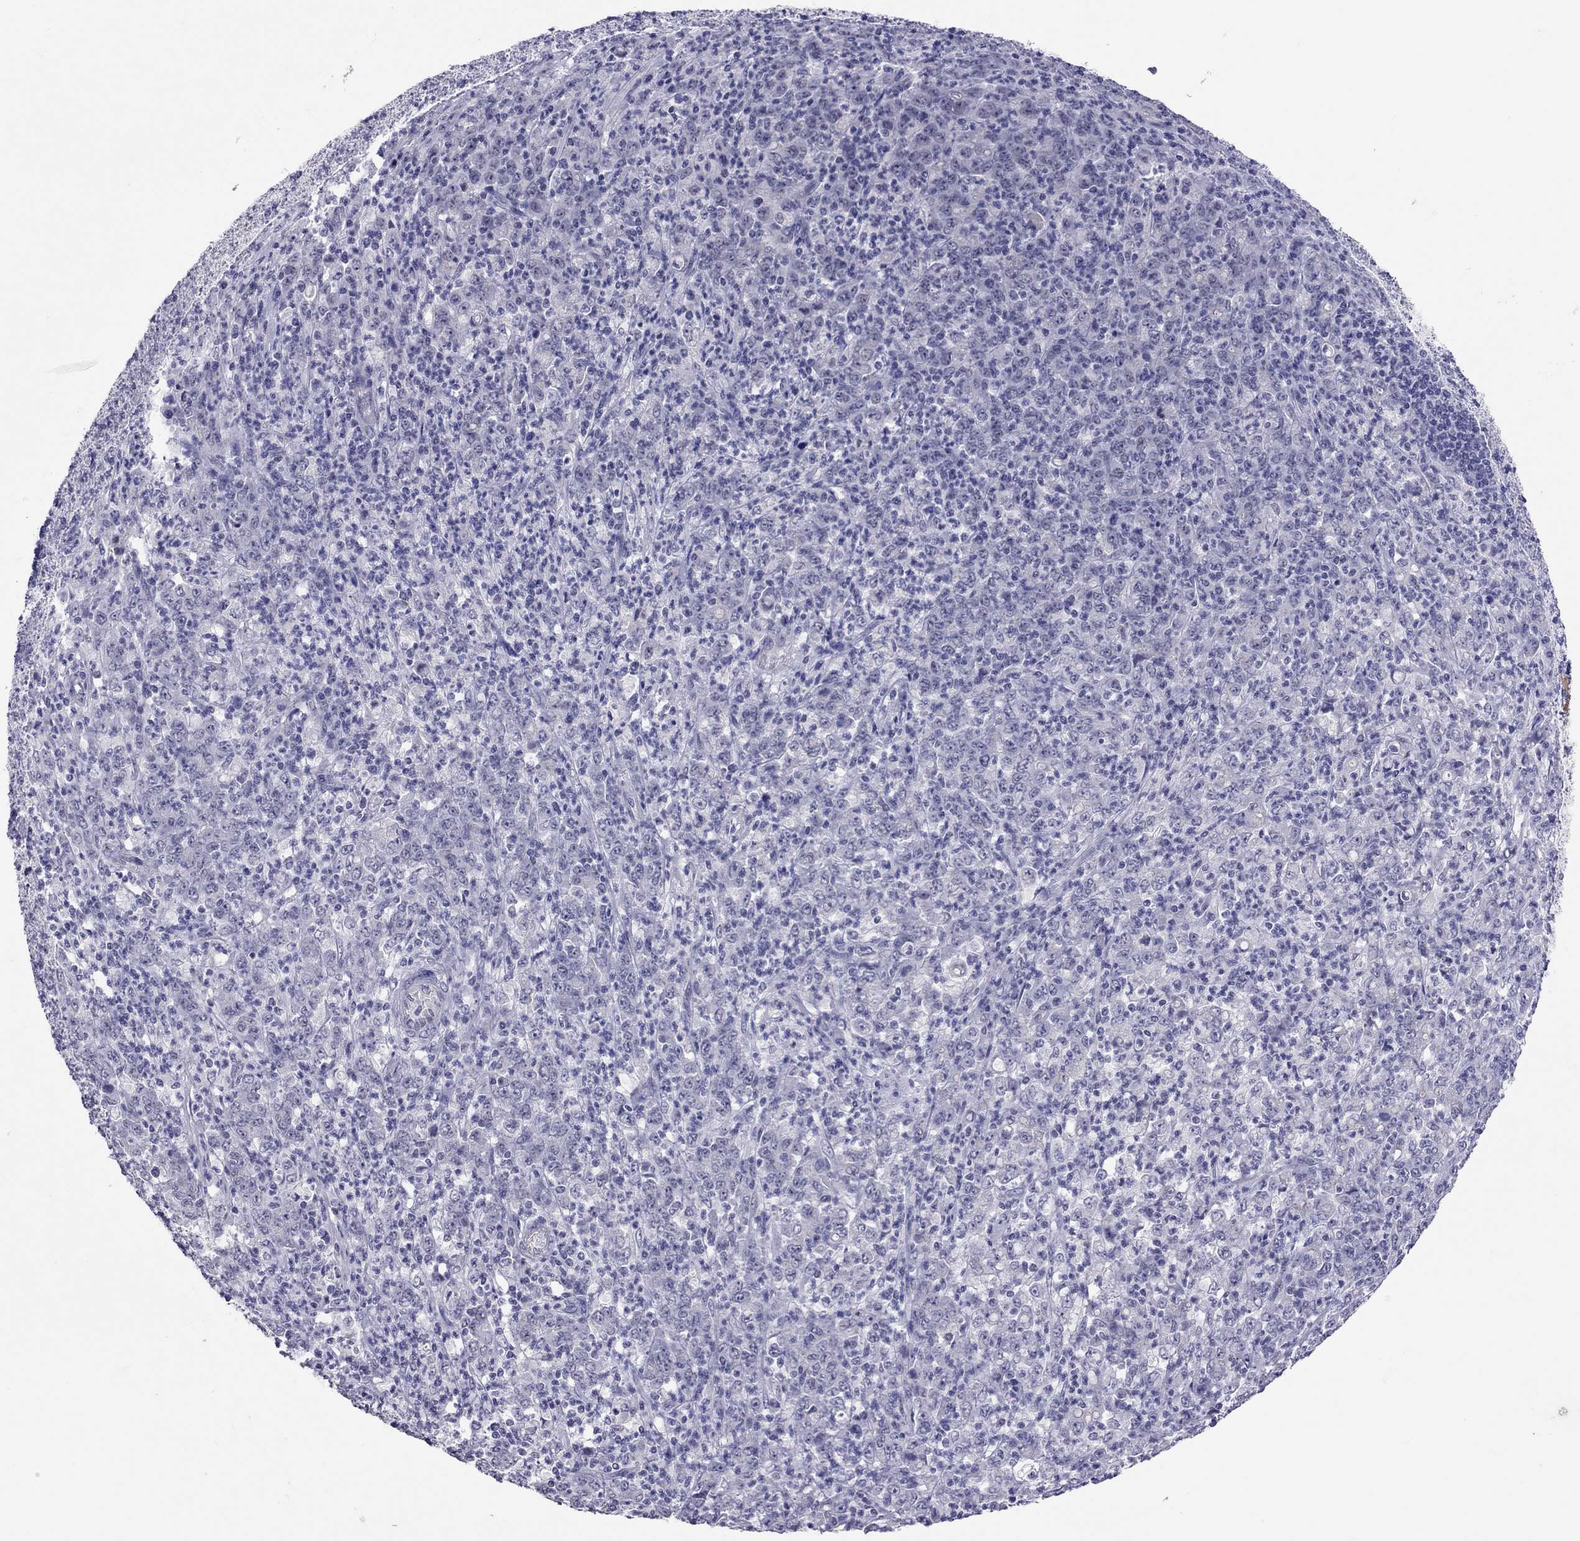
{"staining": {"intensity": "negative", "quantity": "none", "location": "none"}, "tissue": "stomach cancer", "cell_type": "Tumor cells", "image_type": "cancer", "snomed": [{"axis": "morphology", "description": "Adenocarcinoma, NOS"}, {"axis": "topography", "description": "Stomach, lower"}], "caption": "The micrograph displays no staining of tumor cells in adenocarcinoma (stomach).", "gene": "JHY", "patient": {"sex": "female", "age": 71}}